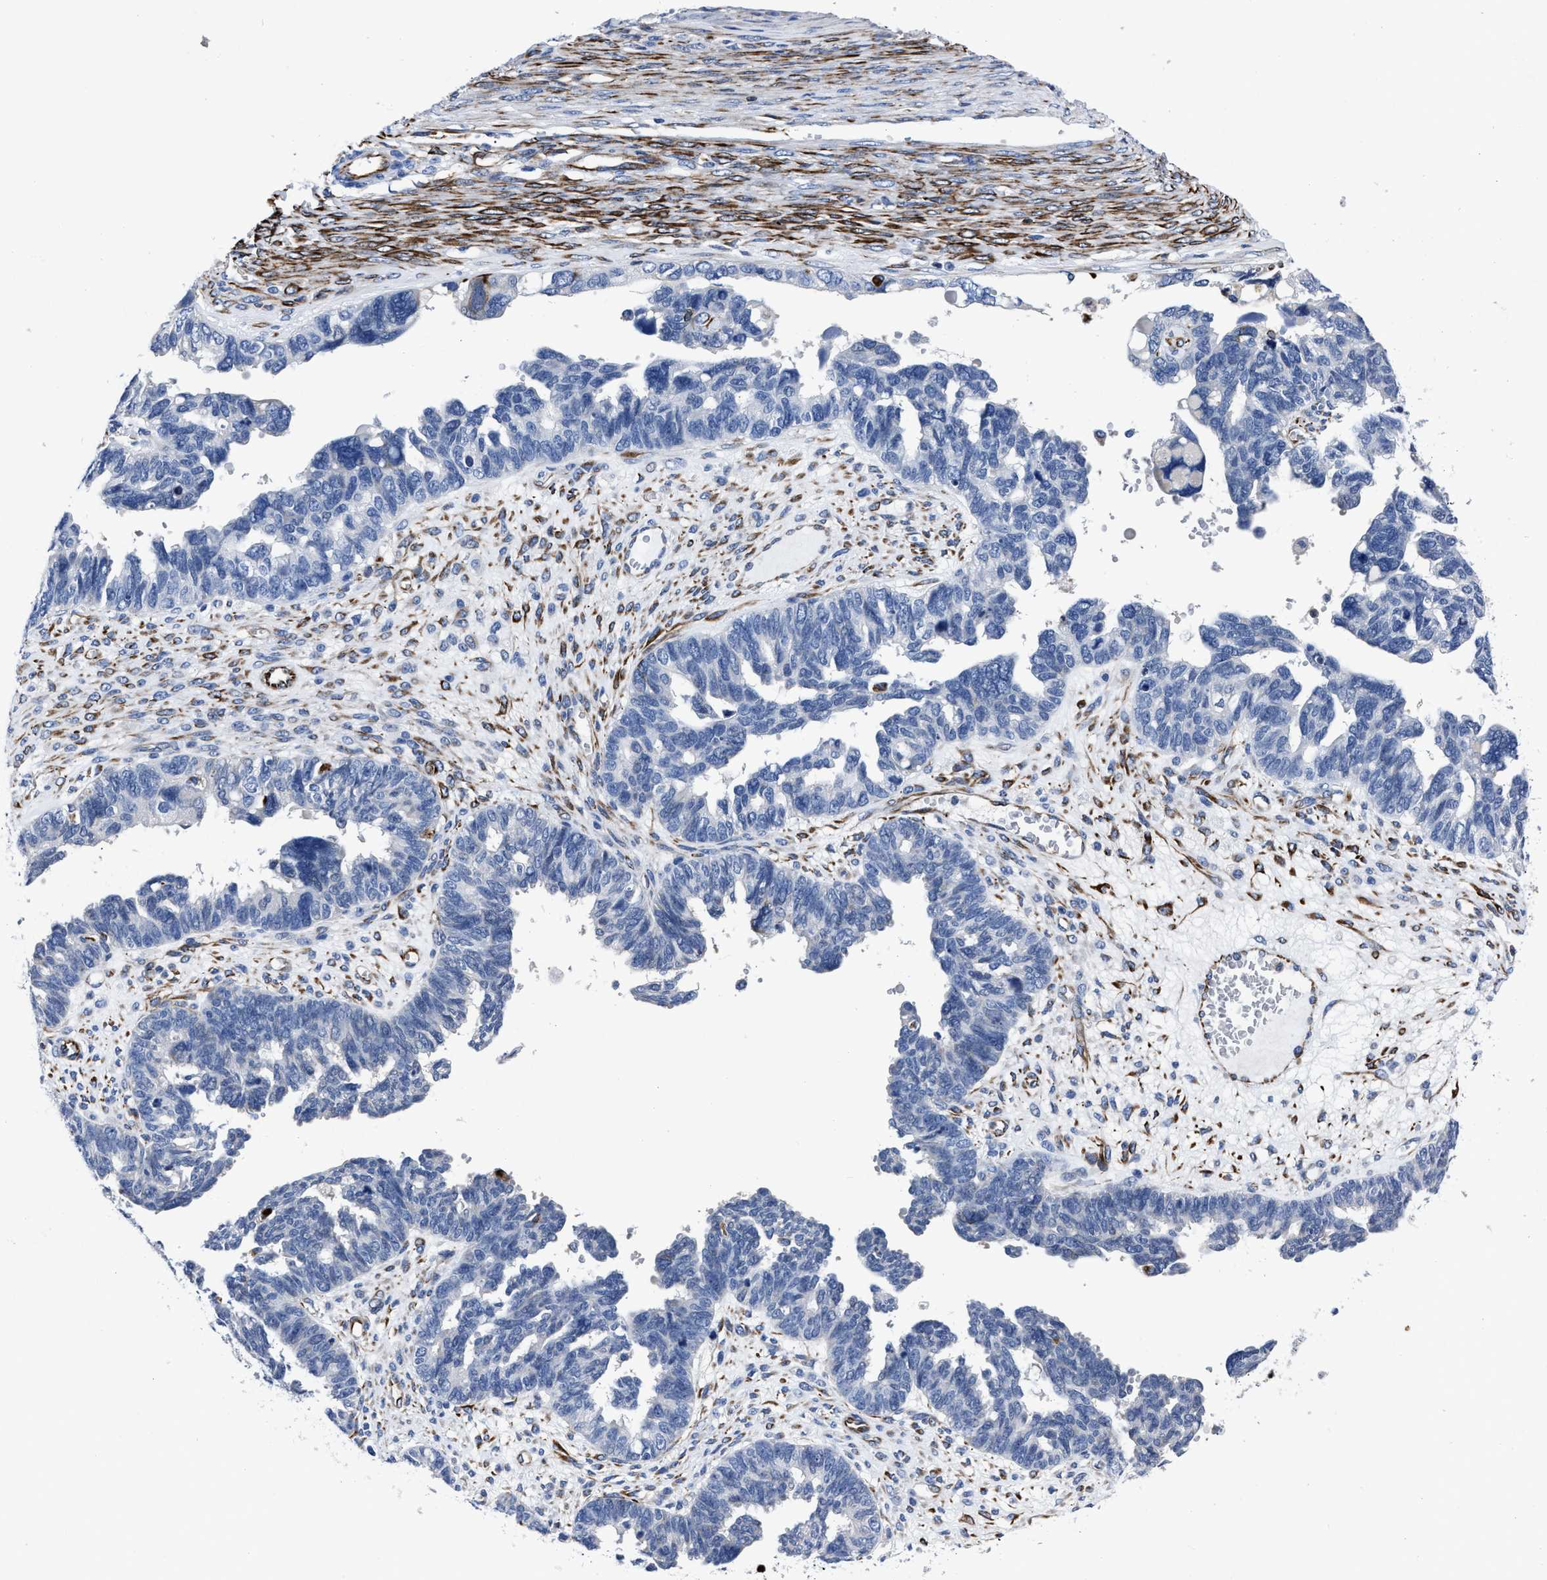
{"staining": {"intensity": "negative", "quantity": "none", "location": "none"}, "tissue": "ovarian cancer", "cell_type": "Tumor cells", "image_type": "cancer", "snomed": [{"axis": "morphology", "description": "Cystadenocarcinoma, serous, NOS"}, {"axis": "topography", "description": "Ovary"}], "caption": "An image of human ovarian serous cystadenocarcinoma is negative for staining in tumor cells.", "gene": "OR10G3", "patient": {"sex": "female", "age": 79}}